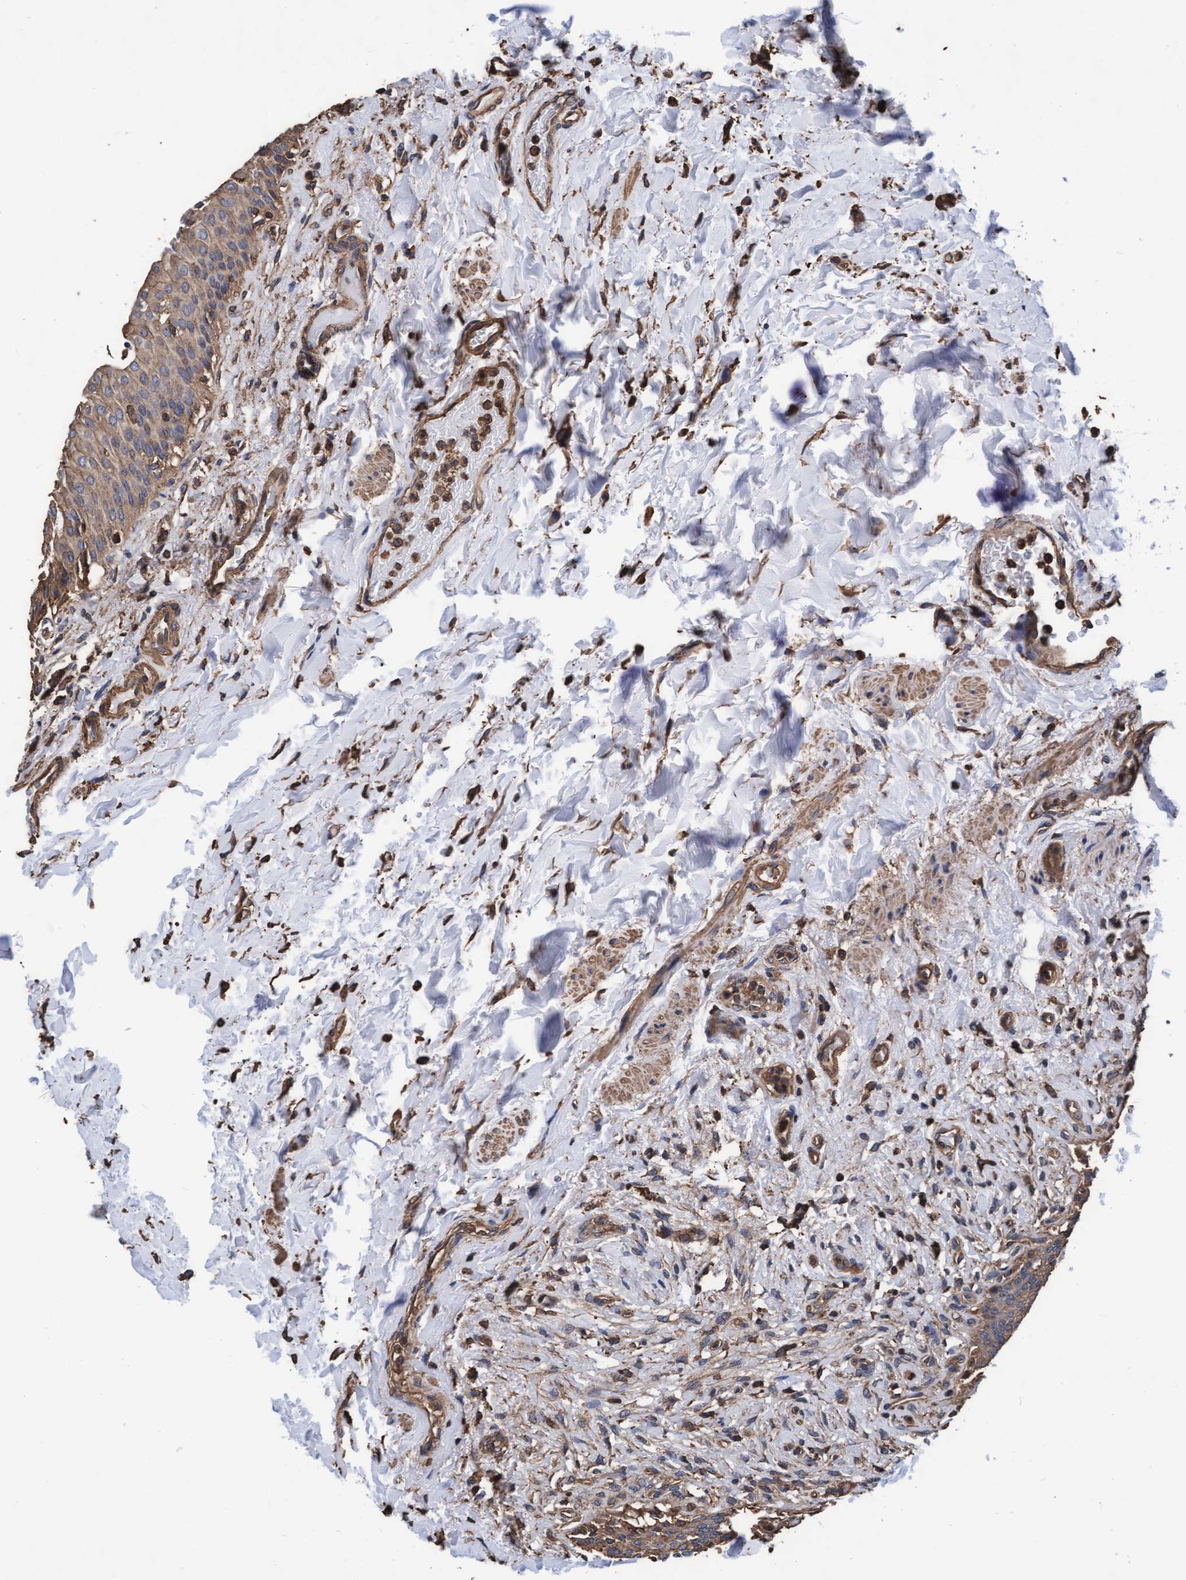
{"staining": {"intensity": "weak", "quantity": "25%-75%", "location": "cytoplasmic/membranous"}, "tissue": "urinary bladder", "cell_type": "Urothelial cells", "image_type": "normal", "snomed": [{"axis": "morphology", "description": "Normal tissue, NOS"}, {"axis": "topography", "description": "Urinary bladder"}], "caption": "Urinary bladder stained for a protein demonstrates weak cytoplasmic/membranous positivity in urothelial cells.", "gene": "GRHPR", "patient": {"sex": "female", "age": 60}}